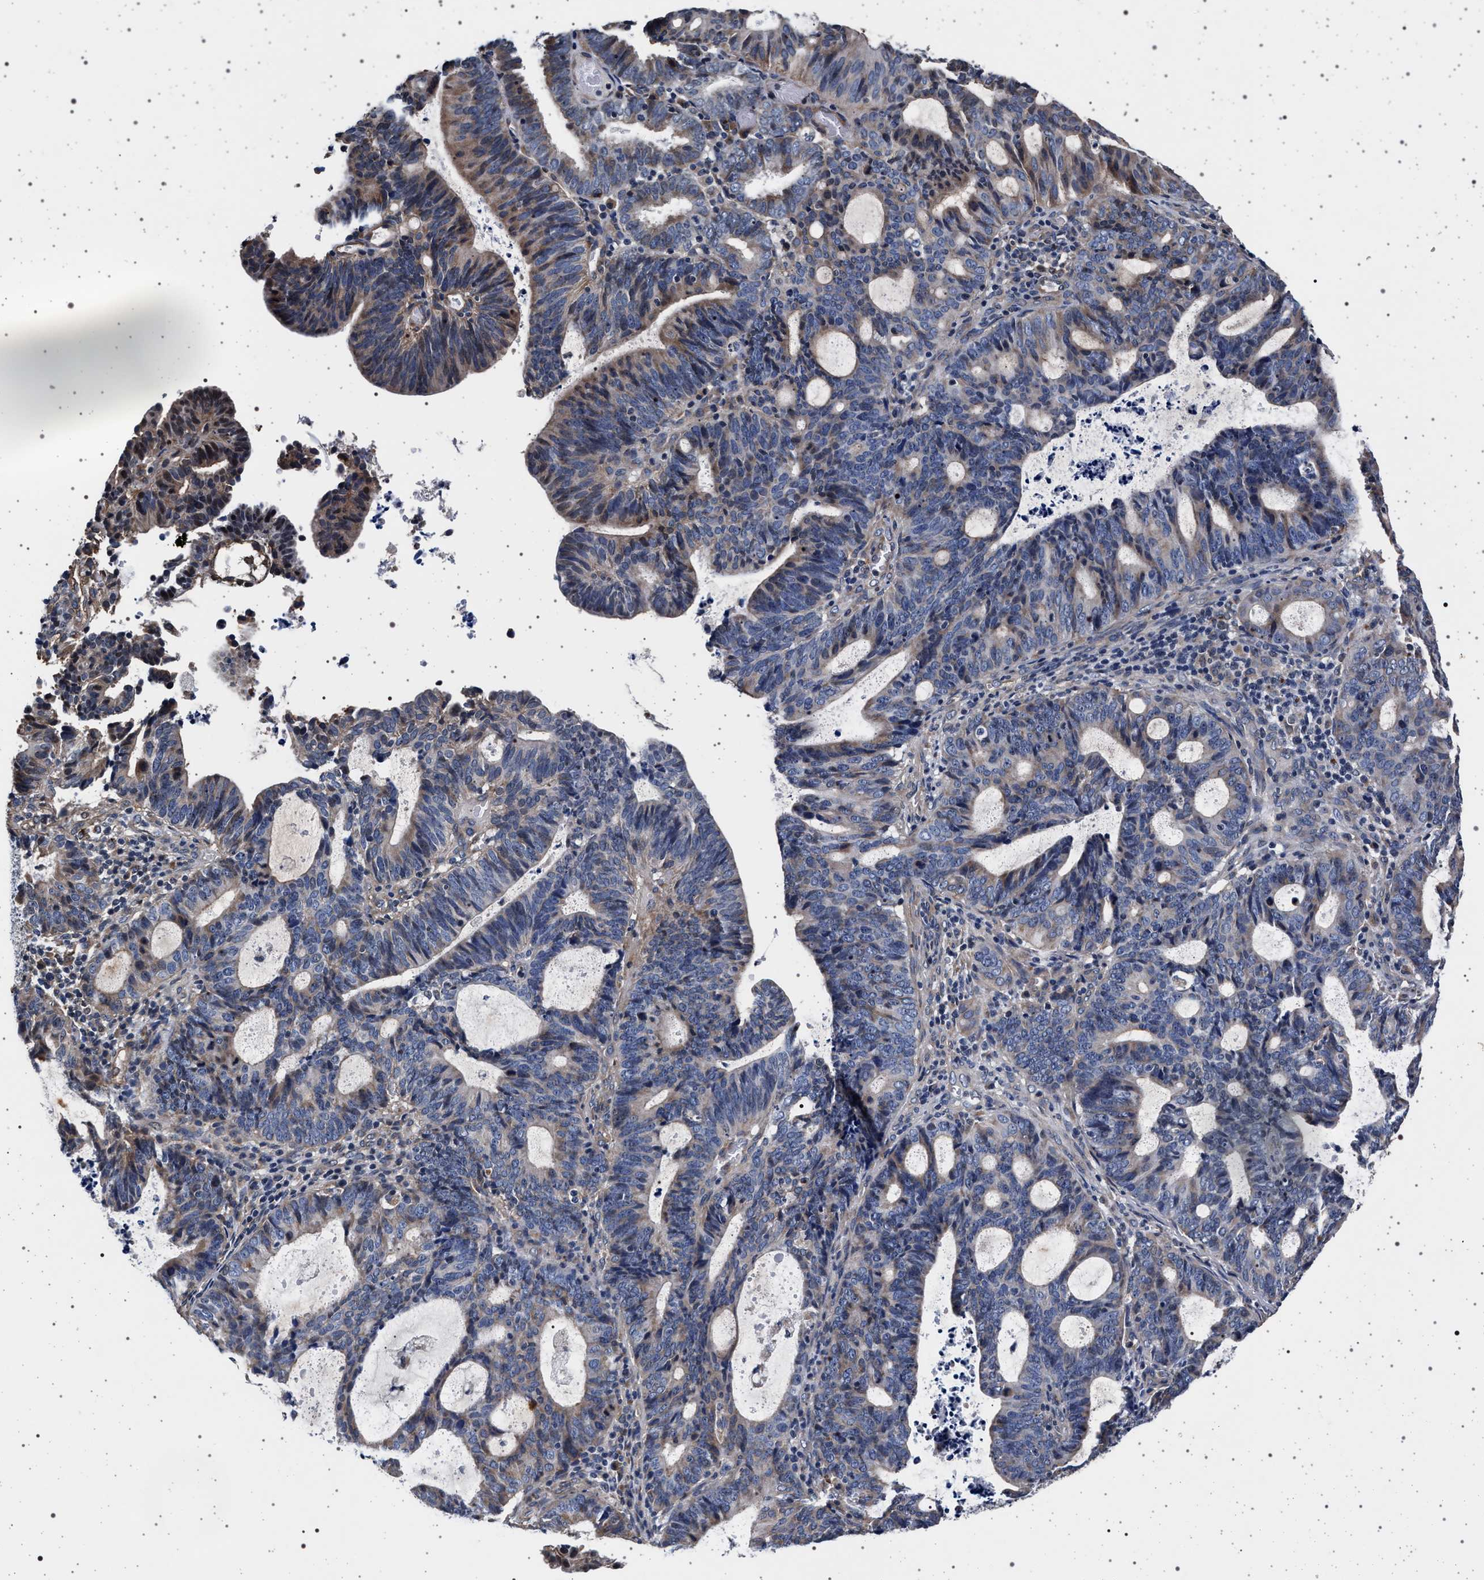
{"staining": {"intensity": "weak", "quantity": "<25%", "location": "cytoplasmic/membranous"}, "tissue": "endometrial cancer", "cell_type": "Tumor cells", "image_type": "cancer", "snomed": [{"axis": "morphology", "description": "Adenocarcinoma, NOS"}, {"axis": "topography", "description": "Uterus"}], "caption": "DAB immunohistochemical staining of endometrial cancer demonstrates no significant staining in tumor cells.", "gene": "KCNK6", "patient": {"sex": "female", "age": 83}}